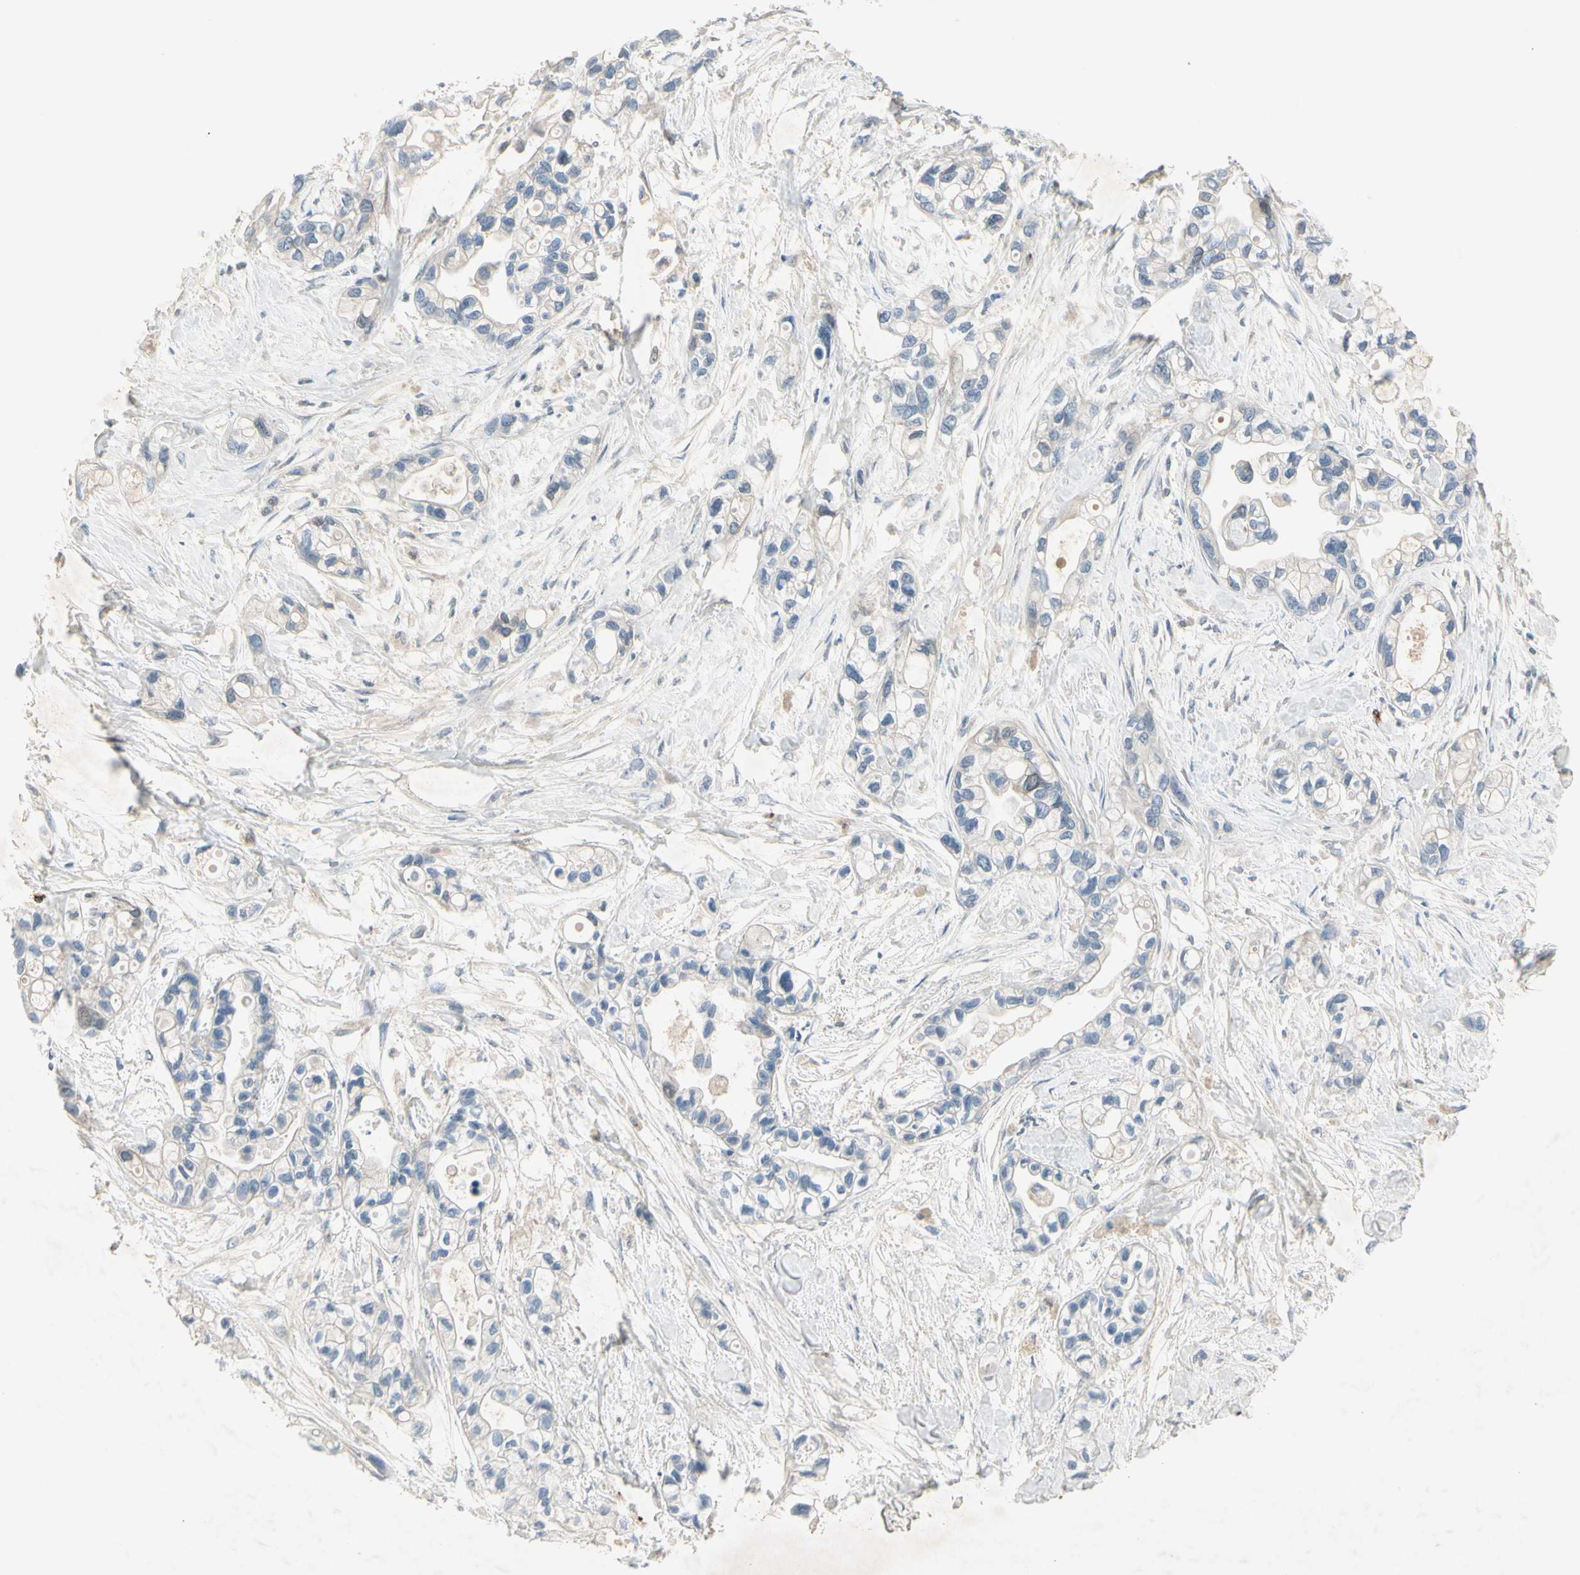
{"staining": {"intensity": "weak", "quantity": "25%-75%", "location": "cytoplasmic/membranous"}, "tissue": "pancreatic cancer", "cell_type": "Tumor cells", "image_type": "cancer", "snomed": [{"axis": "morphology", "description": "Adenocarcinoma, NOS"}, {"axis": "topography", "description": "Pancreas"}], "caption": "Protein analysis of adenocarcinoma (pancreatic) tissue demonstrates weak cytoplasmic/membranous expression in about 25%-75% of tumor cells.", "gene": "MAPRE3", "patient": {"sex": "female", "age": 77}}